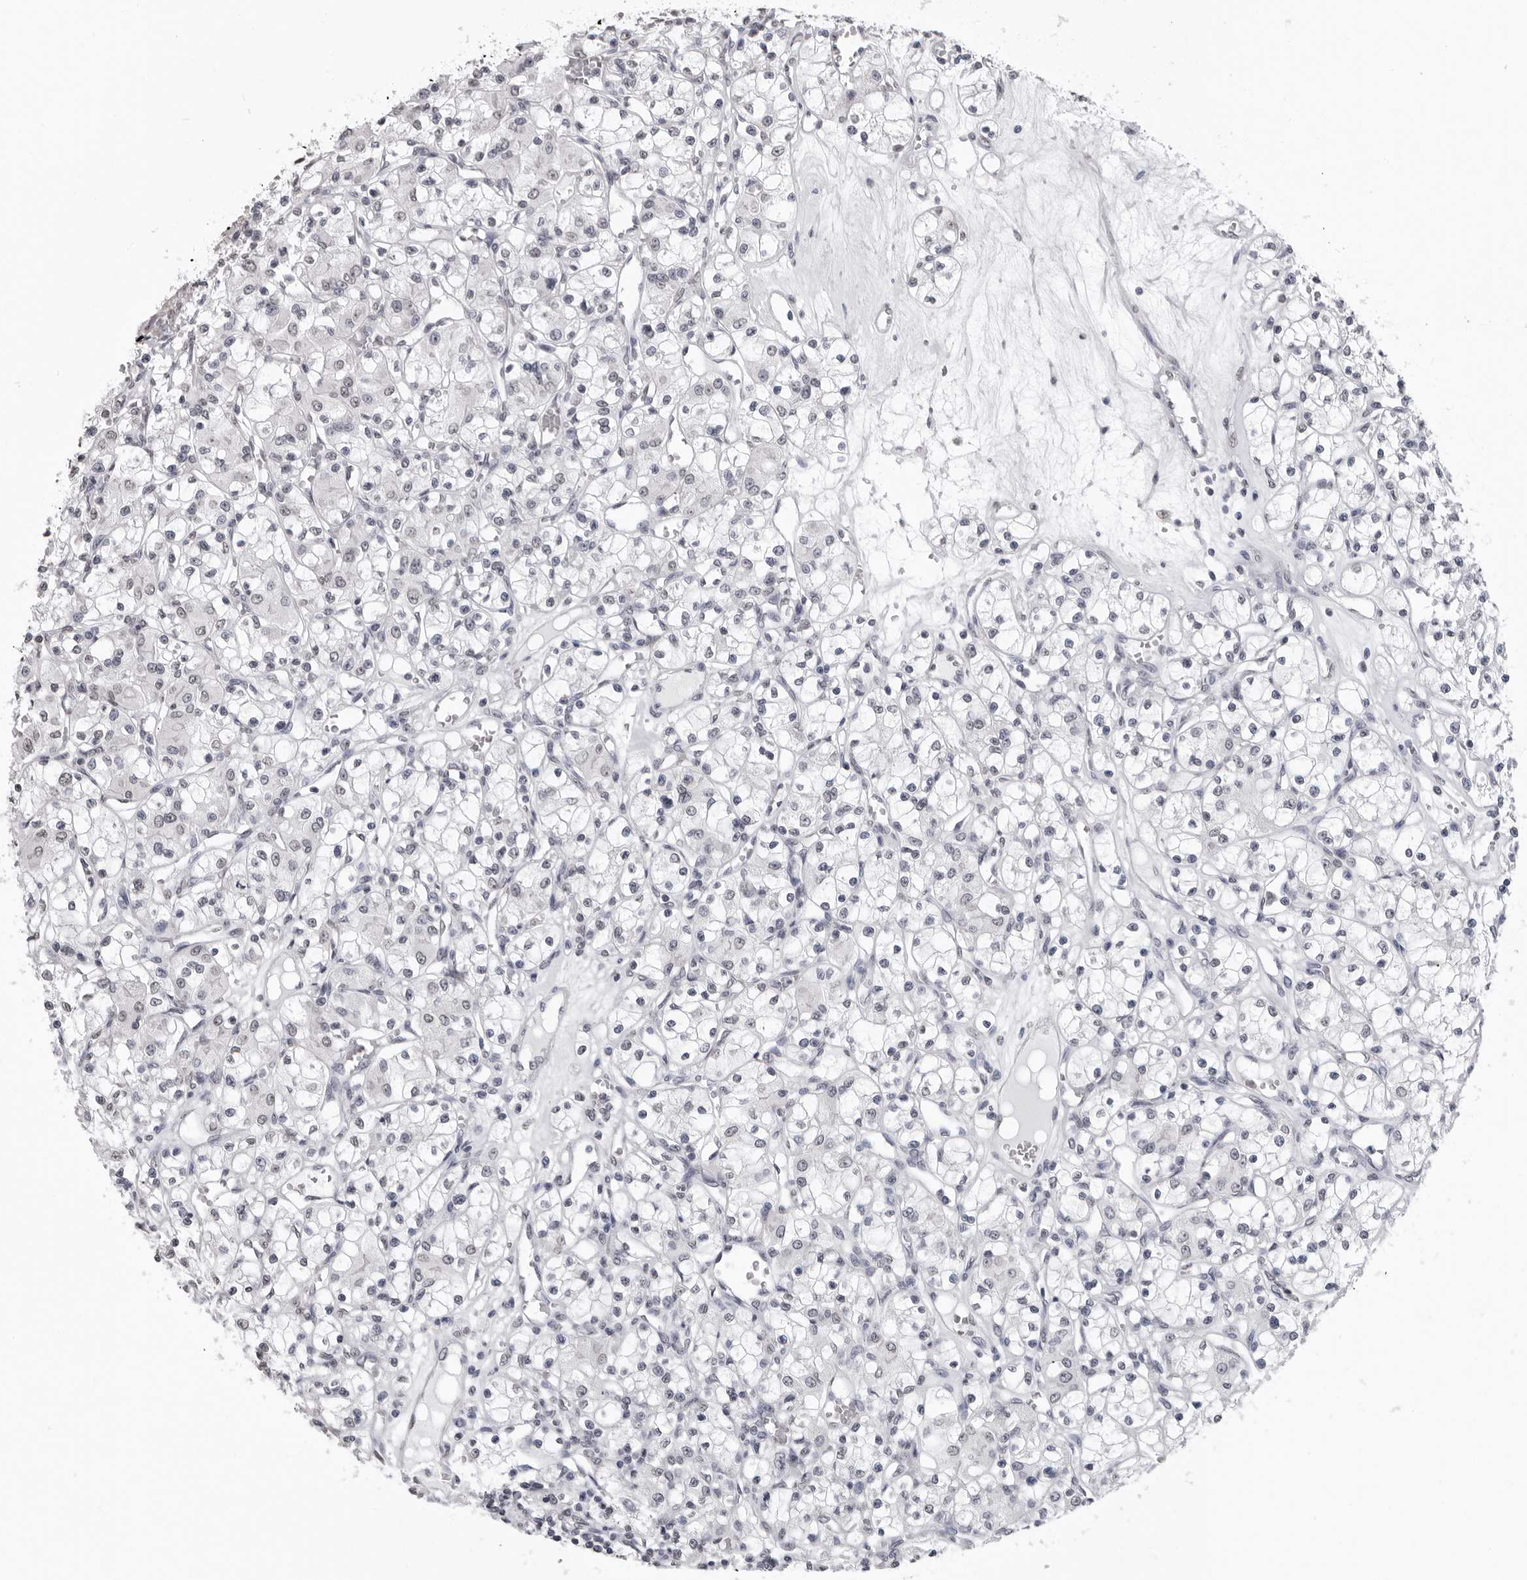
{"staining": {"intensity": "weak", "quantity": "<25%", "location": "nuclear"}, "tissue": "renal cancer", "cell_type": "Tumor cells", "image_type": "cancer", "snomed": [{"axis": "morphology", "description": "Adenocarcinoma, NOS"}, {"axis": "topography", "description": "Kidney"}], "caption": "Protein analysis of renal cancer (adenocarcinoma) shows no significant expression in tumor cells. (Immunohistochemistry, brightfield microscopy, high magnification).", "gene": "HEPACAM", "patient": {"sex": "female", "age": 59}}